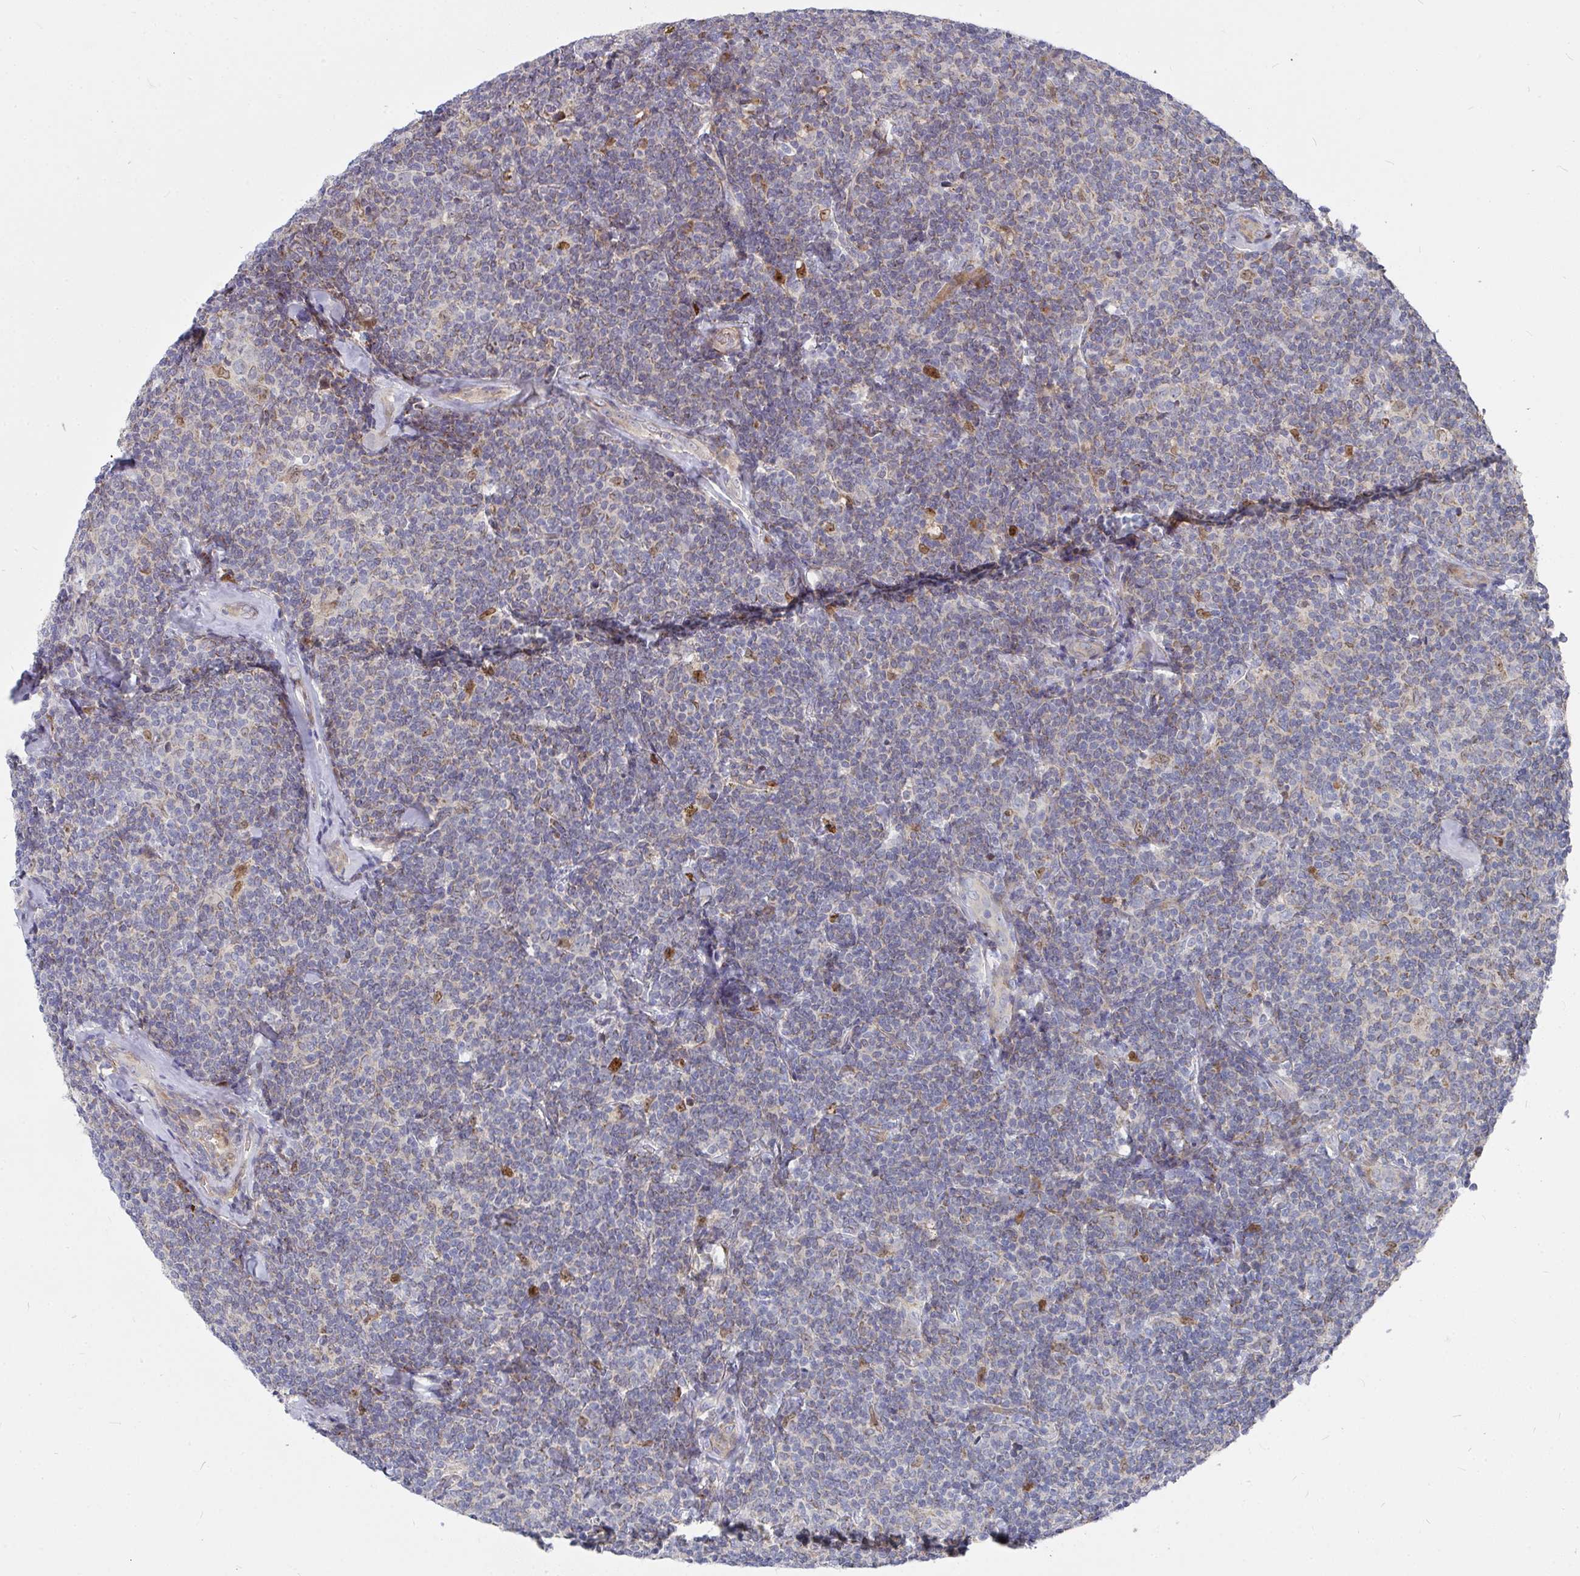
{"staining": {"intensity": "weak", "quantity": "25%-75%", "location": "cytoplasmic/membranous"}, "tissue": "lymphoma", "cell_type": "Tumor cells", "image_type": "cancer", "snomed": [{"axis": "morphology", "description": "Malignant lymphoma, non-Hodgkin's type, Low grade"}, {"axis": "topography", "description": "Lymph node"}], "caption": "Malignant lymphoma, non-Hodgkin's type (low-grade) tissue demonstrates weak cytoplasmic/membranous positivity in approximately 25%-75% of tumor cells, visualized by immunohistochemistry. (IHC, brightfield microscopy, high magnification).", "gene": "RHEBL1", "patient": {"sex": "female", "age": 56}}